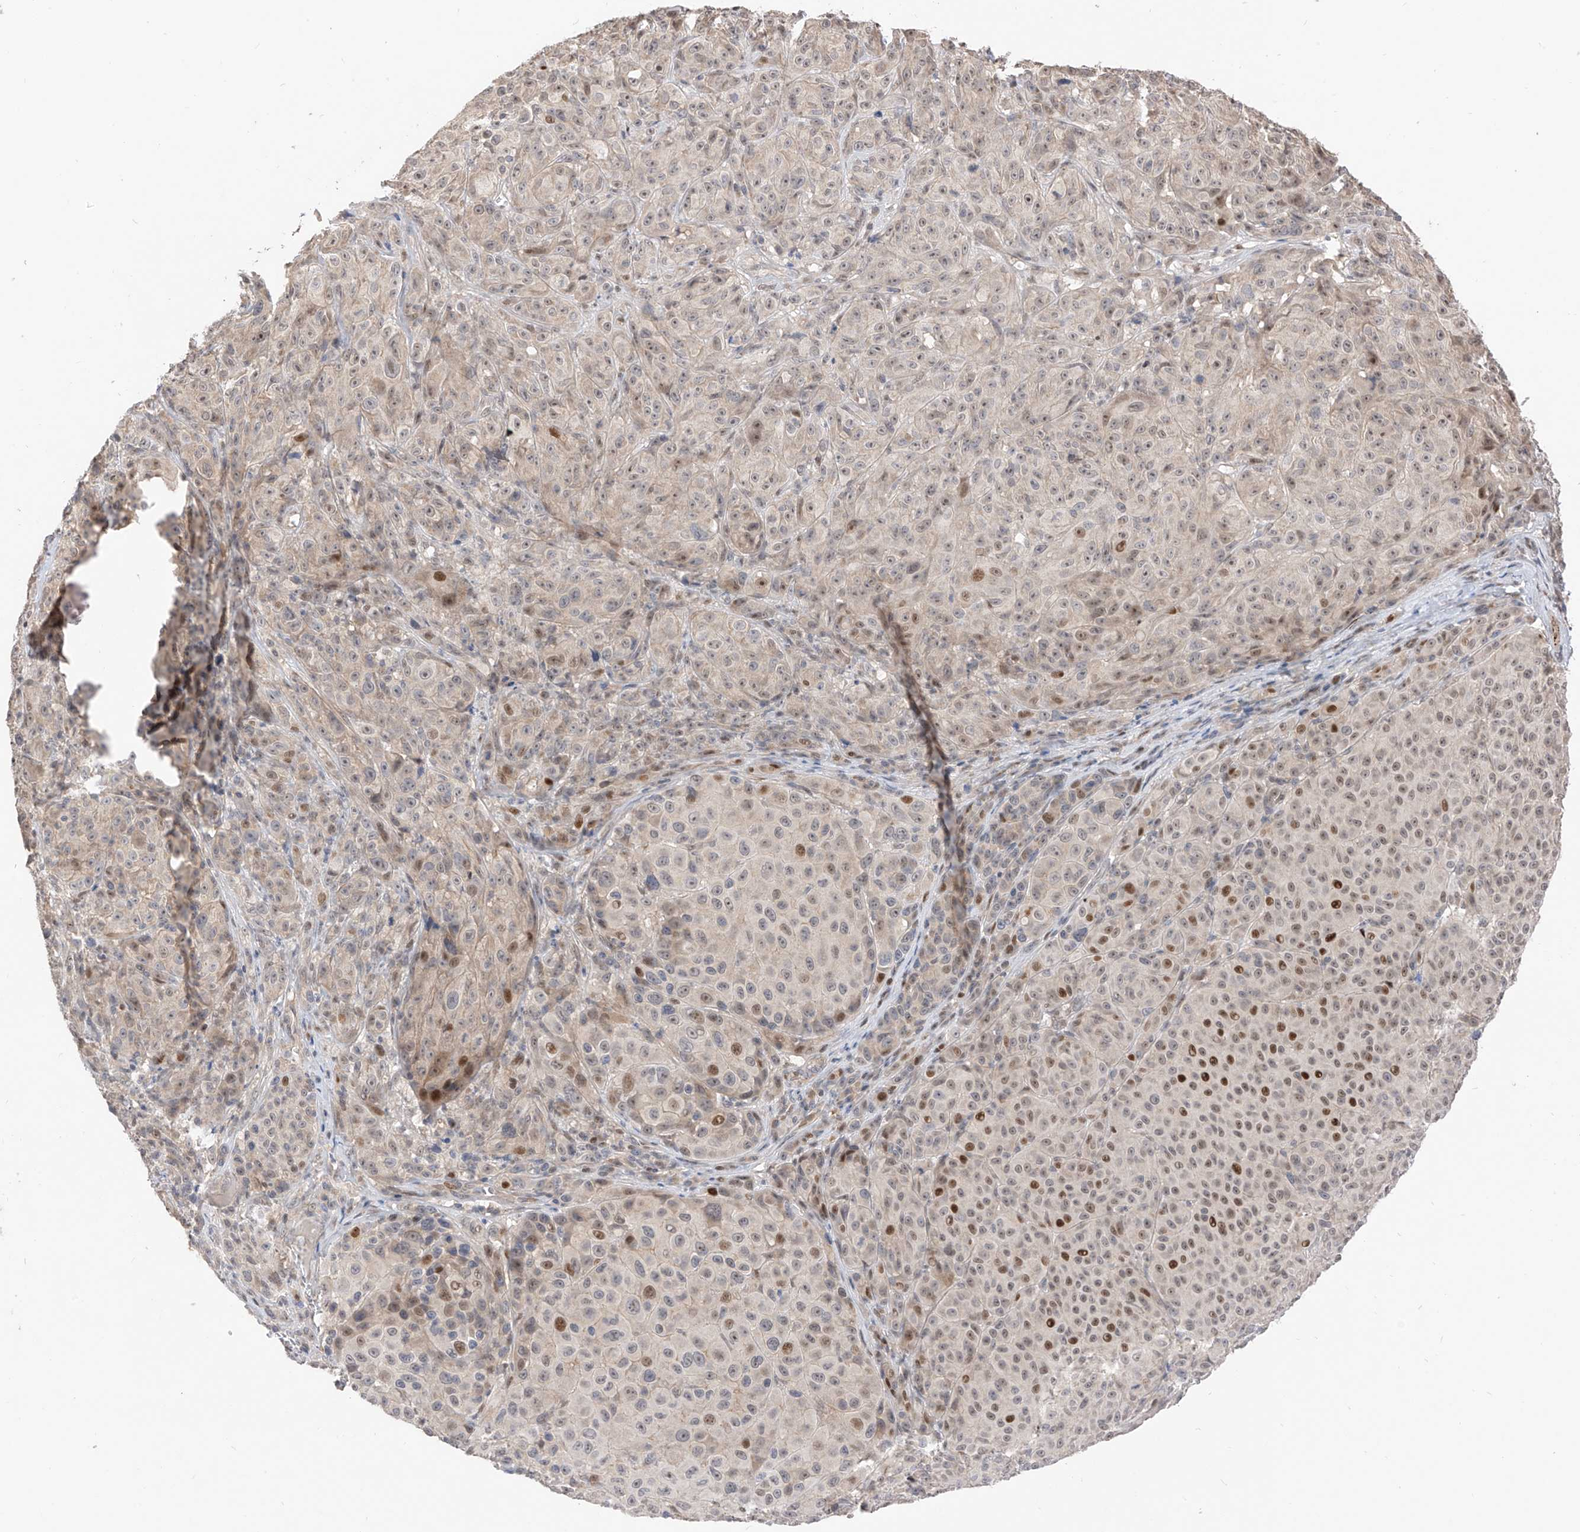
{"staining": {"intensity": "moderate", "quantity": "25%-75%", "location": "nuclear"}, "tissue": "melanoma", "cell_type": "Tumor cells", "image_type": "cancer", "snomed": [{"axis": "morphology", "description": "Malignant melanoma, NOS"}, {"axis": "topography", "description": "Skin"}], "caption": "About 25%-75% of tumor cells in human melanoma show moderate nuclear protein expression as visualized by brown immunohistochemical staining.", "gene": "LATS1", "patient": {"sex": "male", "age": 73}}